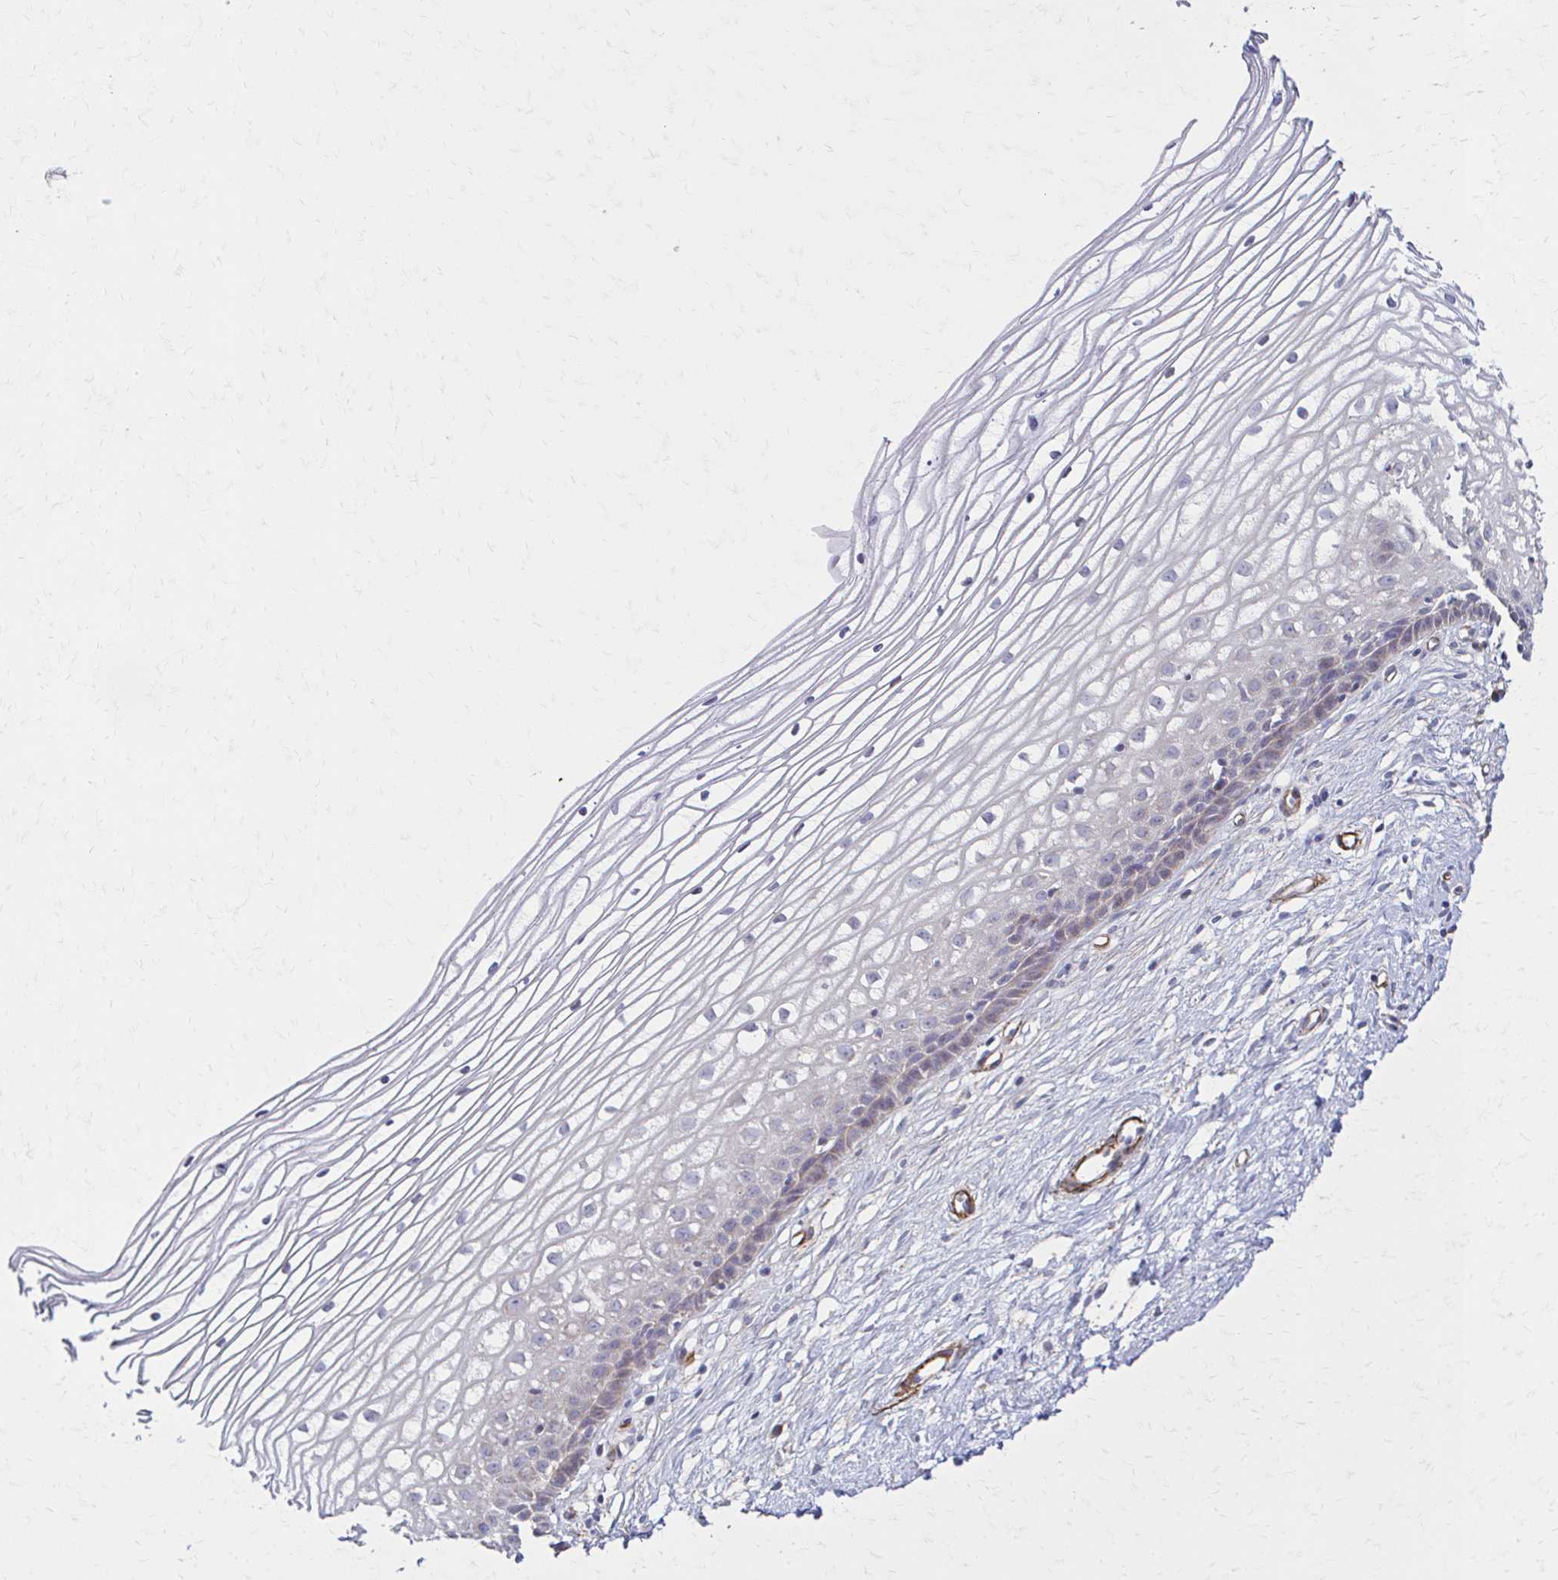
{"staining": {"intensity": "weak", "quantity": "<25%", "location": "cytoplasmic/membranous"}, "tissue": "cervix", "cell_type": "Glandular cells", "image_type": "normal", "snomed": [{"axis": "morphology", "description": "Normal tissue, NOS"}, {"axis": "topography", "description": "Cervix"}], "caption": "This is an immunohistochemistry image of normal cervix. There is no positivity in glandular cells.", "gene": "TIMMDC1", "patient": {"sex": "female", "age": 40}}